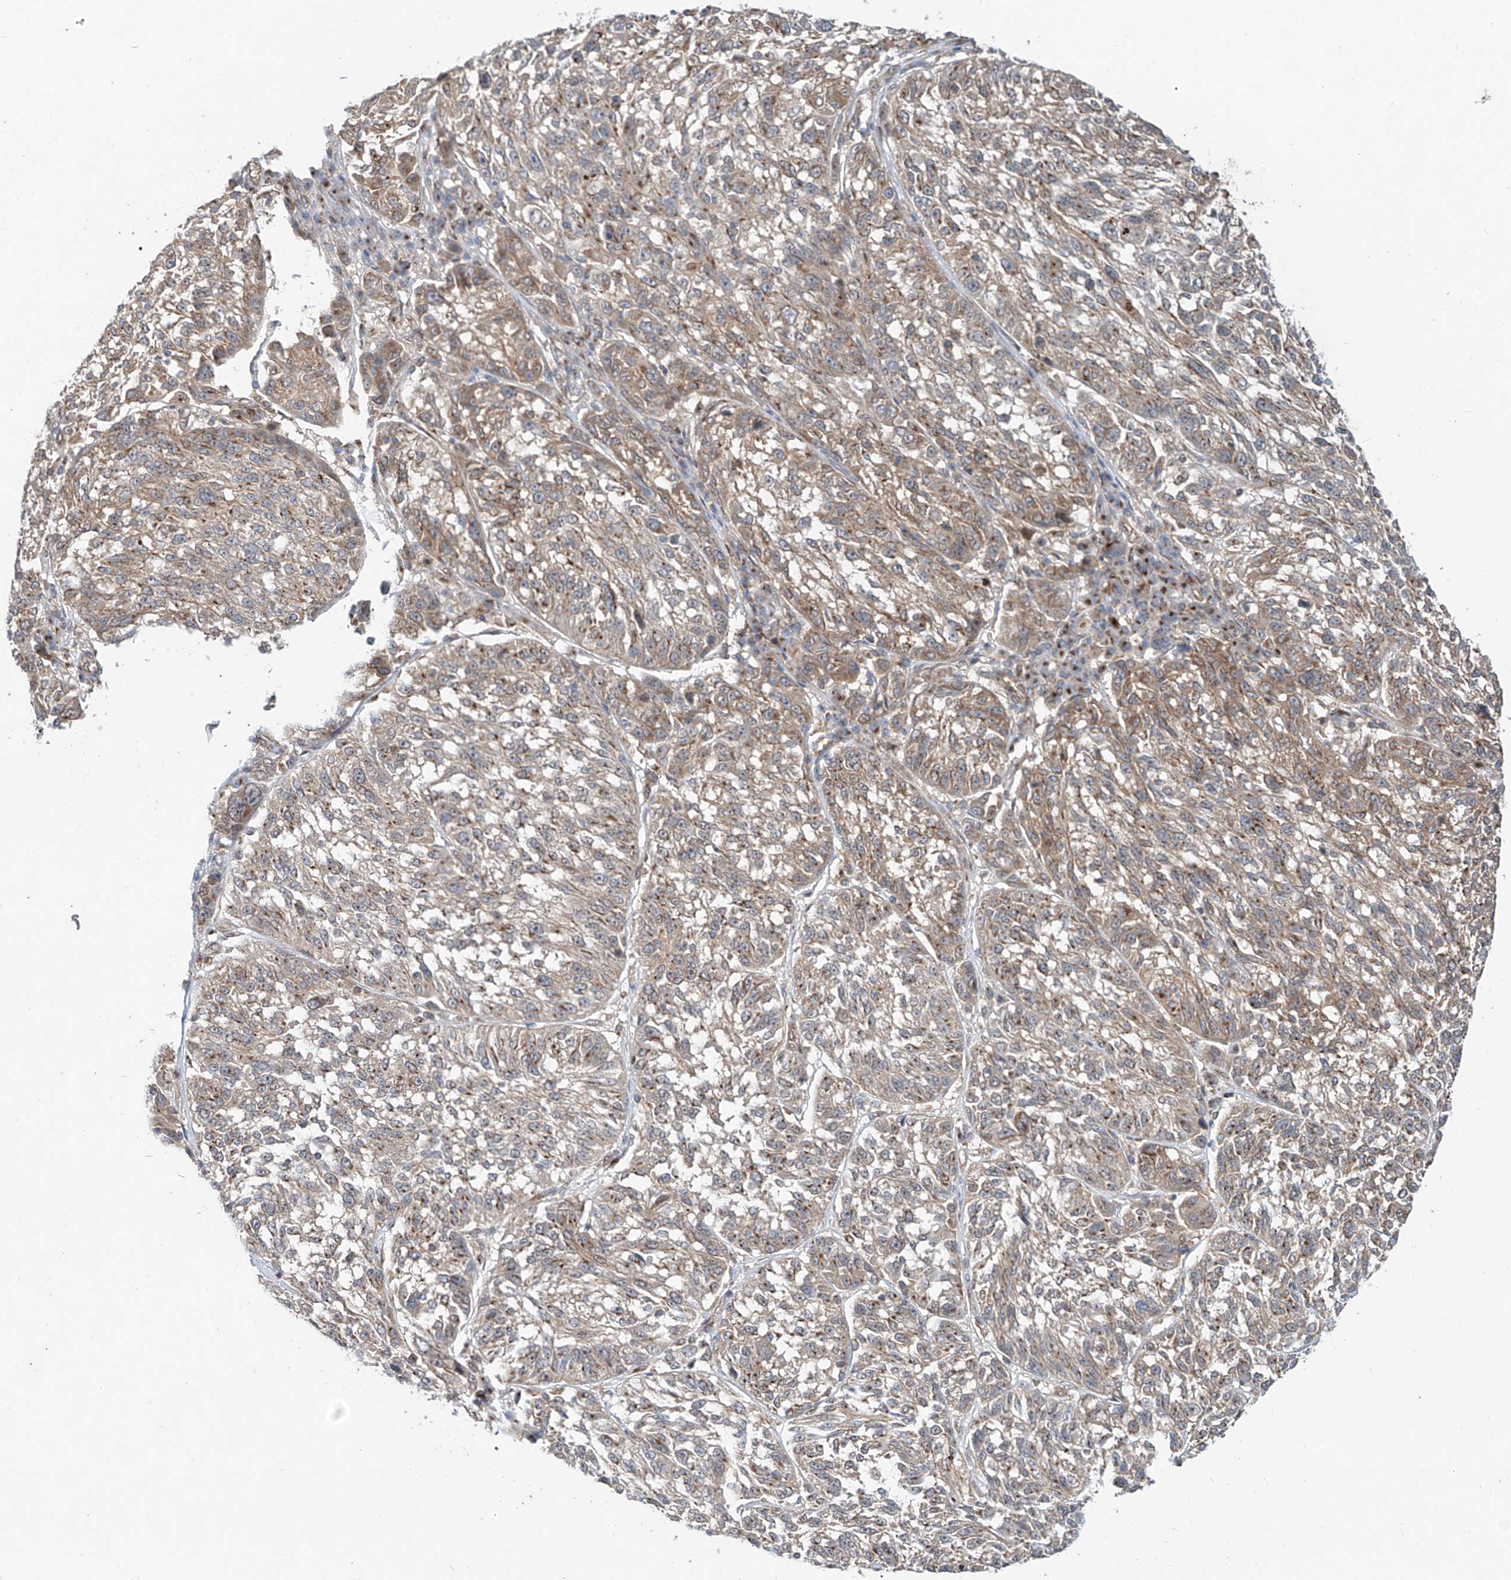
{"staining": {"intensity": "moderate", "quantity": ">75%", "location": "cytoplasmic/membranous"}, "tissue": "melanoma", "cell_type": "Tumor cells", "image_type": "cancer", "snomed": [{"axis": "morphology", "description": "Malignant melanoma, NOS"}, {"axis": "topography", "description": "Skin"}], "caption": "Protein expression analysis of human malignant melanoma reveals moderate cytoplasmic/membranous expression in approximately >75% of tumor cells. (IHC, brightfield microscopy, high magnification).", "gene": "CUX1", "patient": {"sex": "male", "age": 53}}